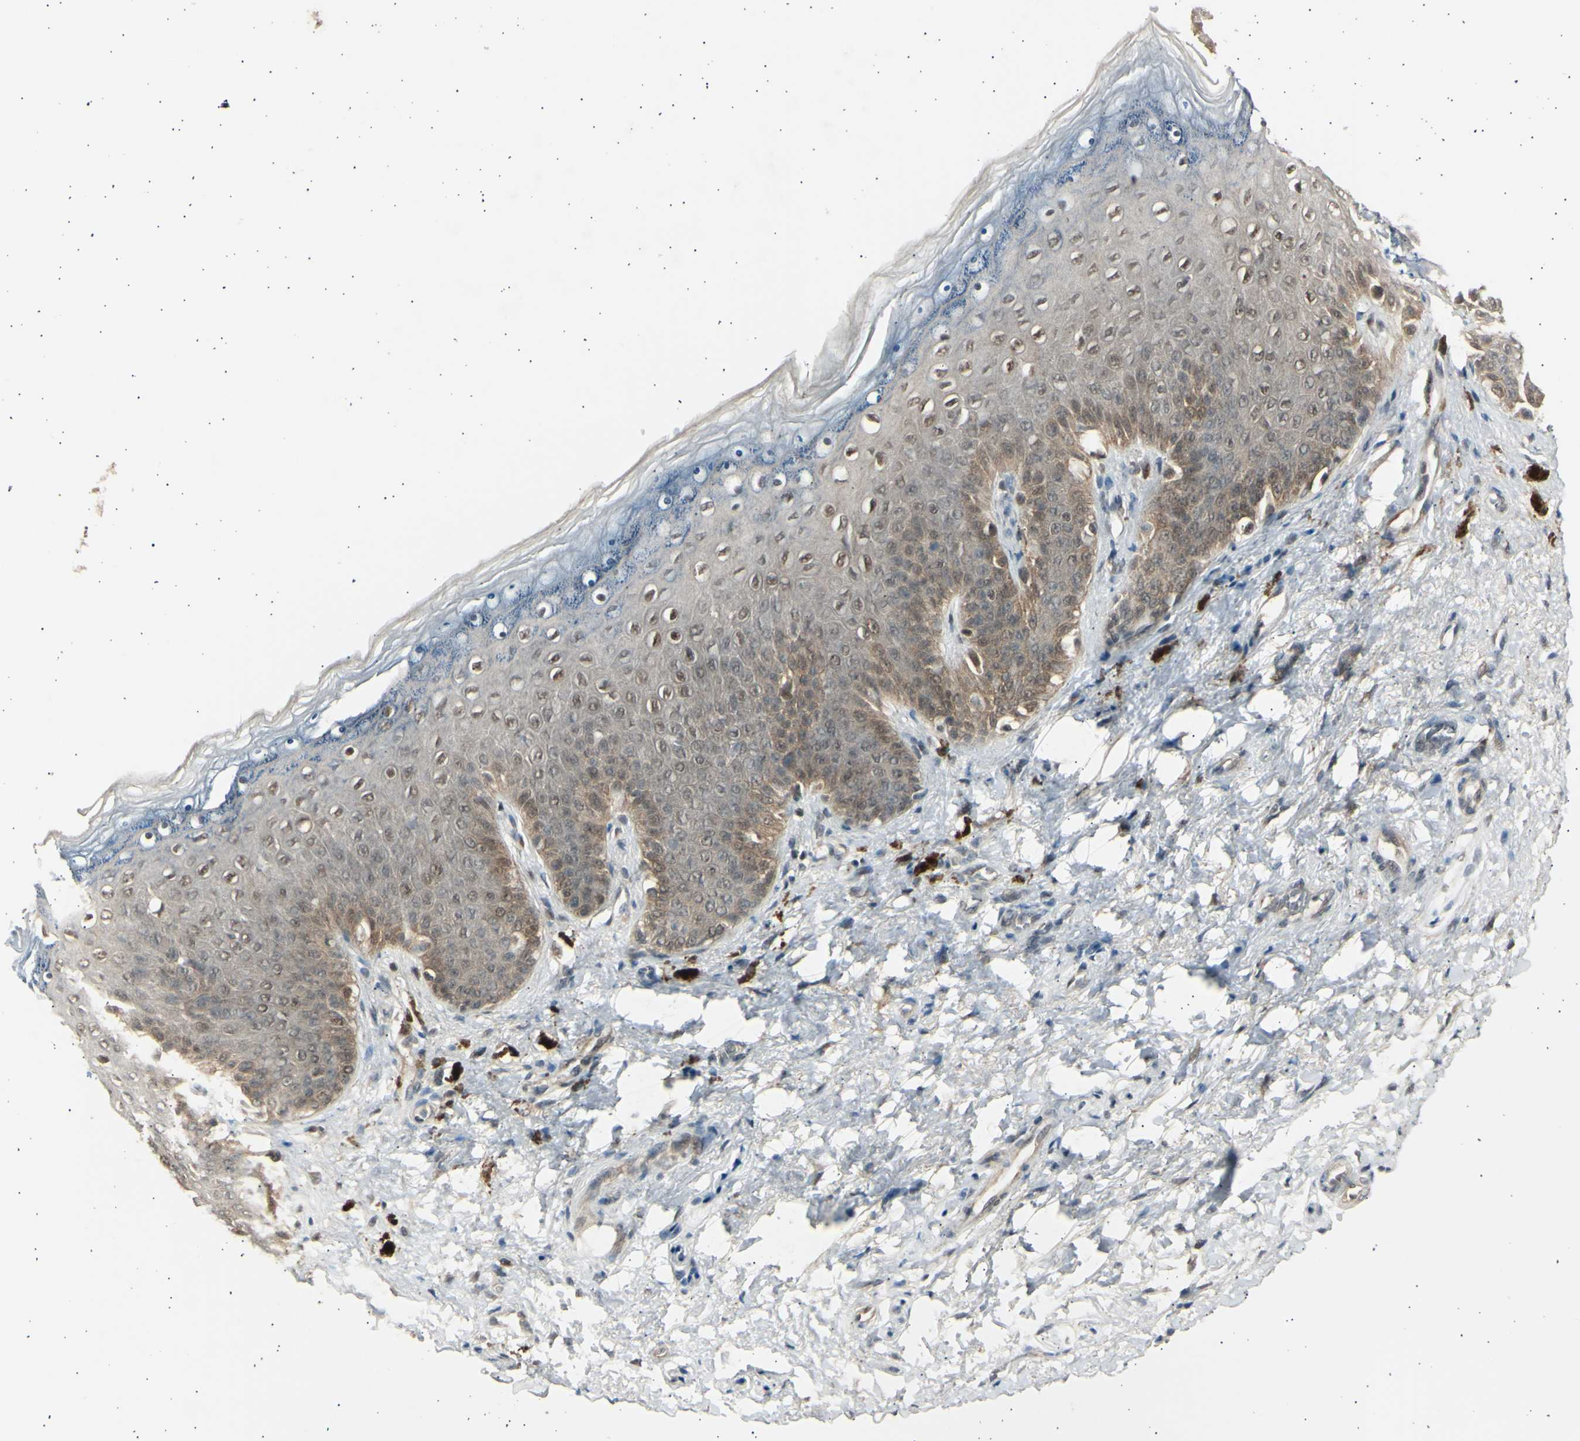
{"staining": {"intensity": "moderate", "quantity": ">75%", "location": "cytoplasmic/membranous"}, "tissue": "skin", "cell_type": "Epidermal cells", "image_type": "normal", "snomed": [{"axis": "morphology", "description": "Normal tissue, NOS"}, {"axis": "topography", "description": "Anal"}], "caption": "Immunohistochemistry staining of normal skin, which displays medium levels of moderate cytoplasmic/membranous positivity in about >75% of epidermal cells indicating moderate cytoplasmic/membranous protein positivity. The staining was performed using DAB (brown) for protein detection and nuclei were counterstained in hematoxylin (blue).", "gene": "PSMD5", "patient": {"sex": "female", "age": 46}}